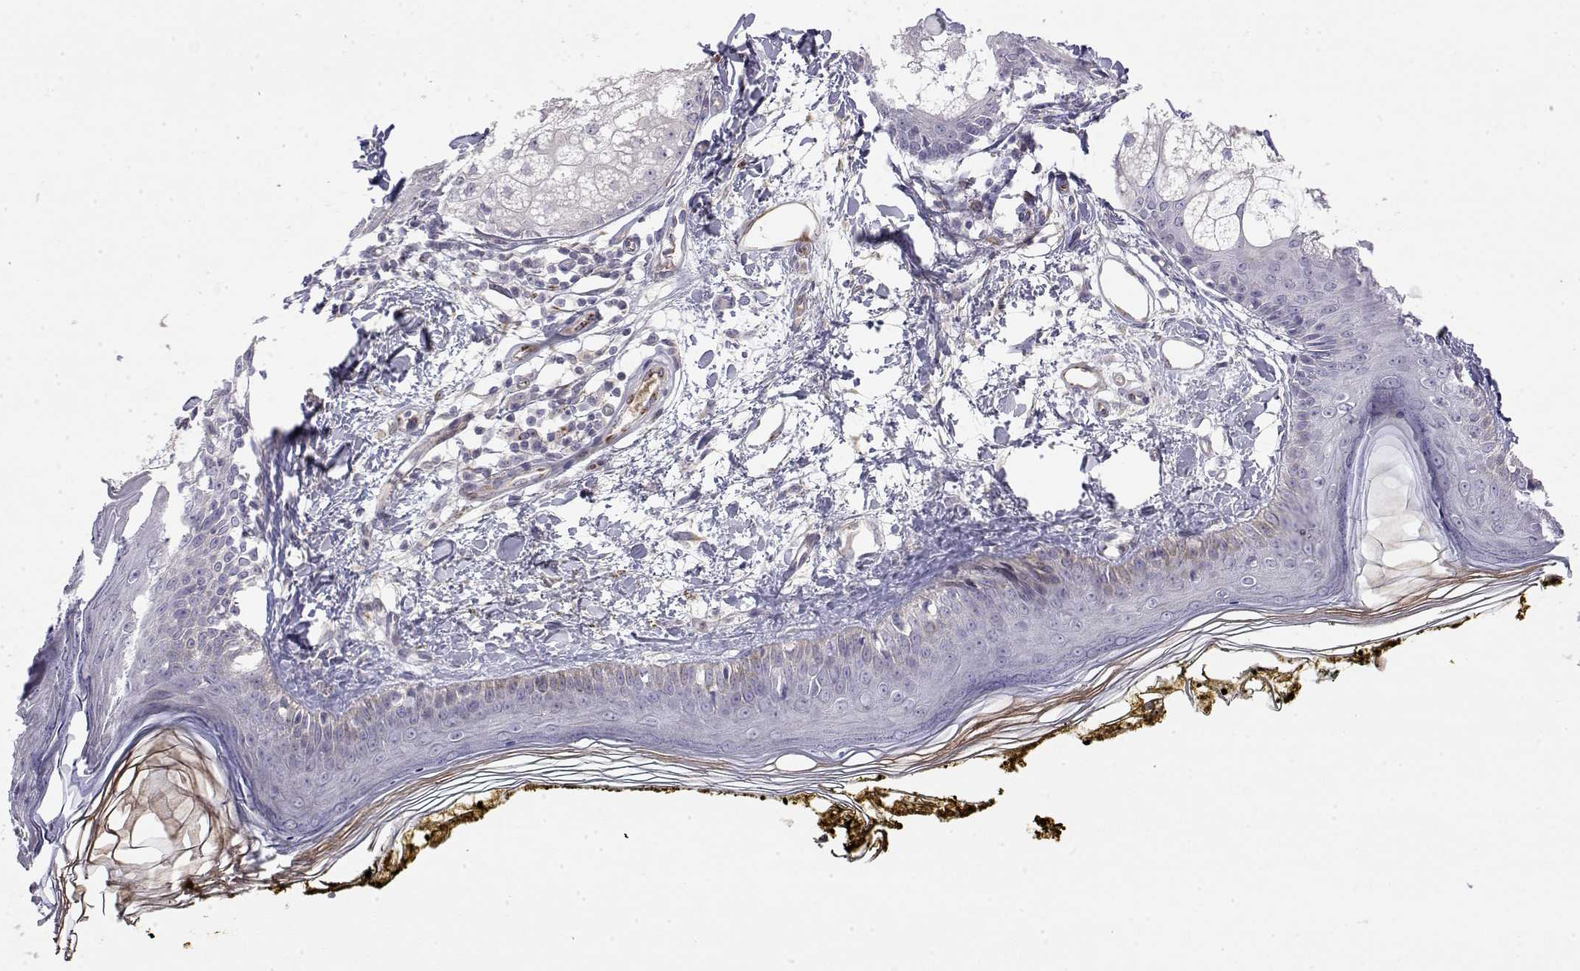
{"staining": {"intensity": "negative", "quantity": "none", "location": "none"}, "tissue": "skin", "cell_type": "Fibroblasts", "image_type": "normal", "snomed": [{"axis": "morphology", "description": "Normal tissue, NOS"}, {"axis": "topography", "description": "Skin"}], "caption": "The micrograph reveals no significant expression in fibroblasts of skin. (Brightfield microscopy of DAB (3,3'-diaminobenzidine) immunohistochemistry at high magnification).", "gene": "GGACT", "patient": {"sex": "male", "age": 76}}